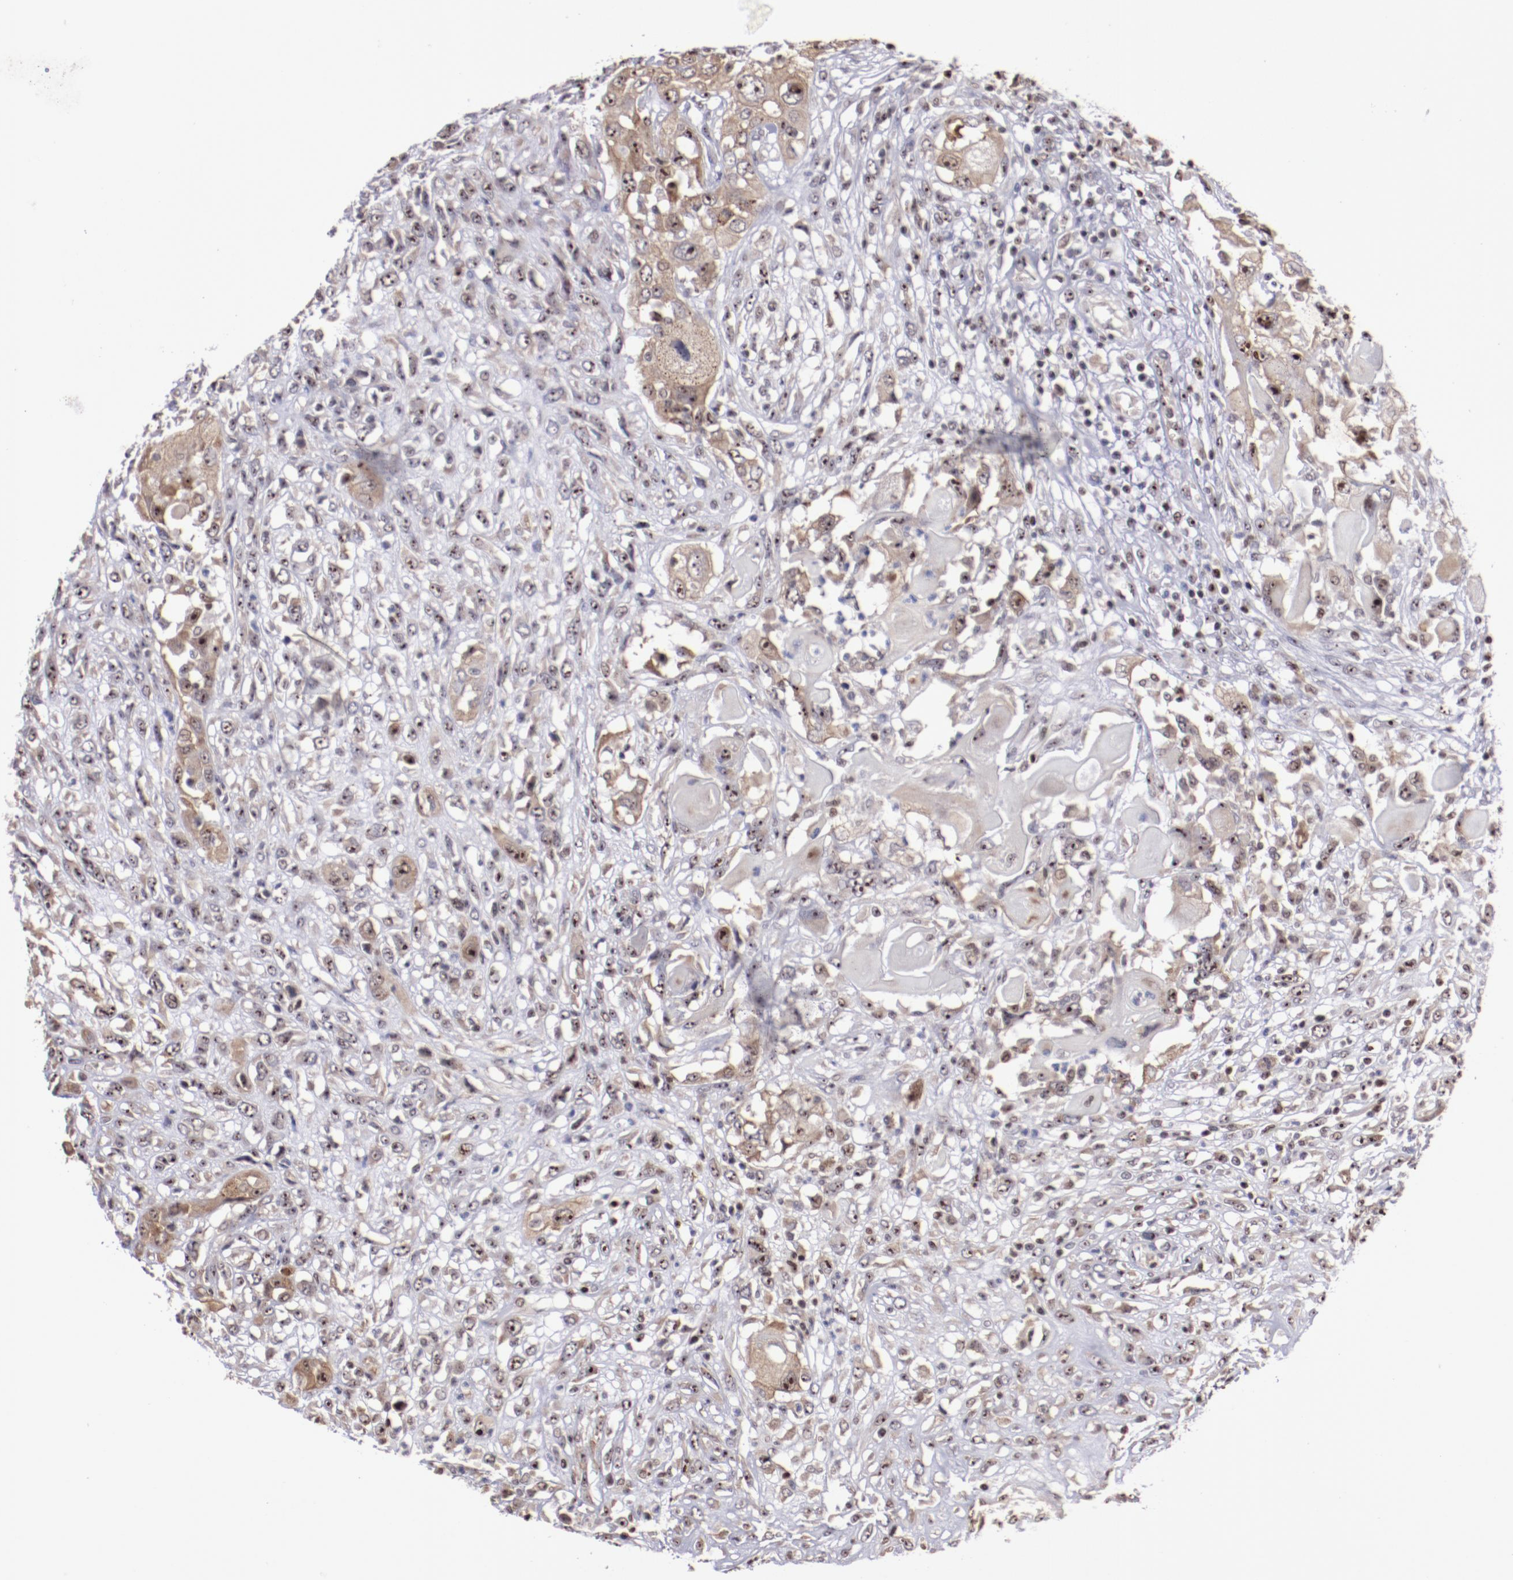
{"staining": {"intensity": "moderate", "quantity": "25%-75%", "location": "cytoplasmic/membranous,nuclear"}, "tissue": "head and neck cancer", "cell_type": "Tumor cells", "image_type": "cancer", "snomed": [{"axis": "morphology", "description": "Neoplasm, malignant, NOS"}, {"axis": "topography", "description": "Salivary gland"}, {"axis": "topography", "description": "Head-Neck"}], "caption": "A medium amount of moderate cytoplasmic/membranous and nuclear staining is appreciated in about 25%-75% of tumor cells in head and neck neoplasm (malignant) tissue.", "gene": "DDX24", "patient": {"sex": "male", "age": 43}}